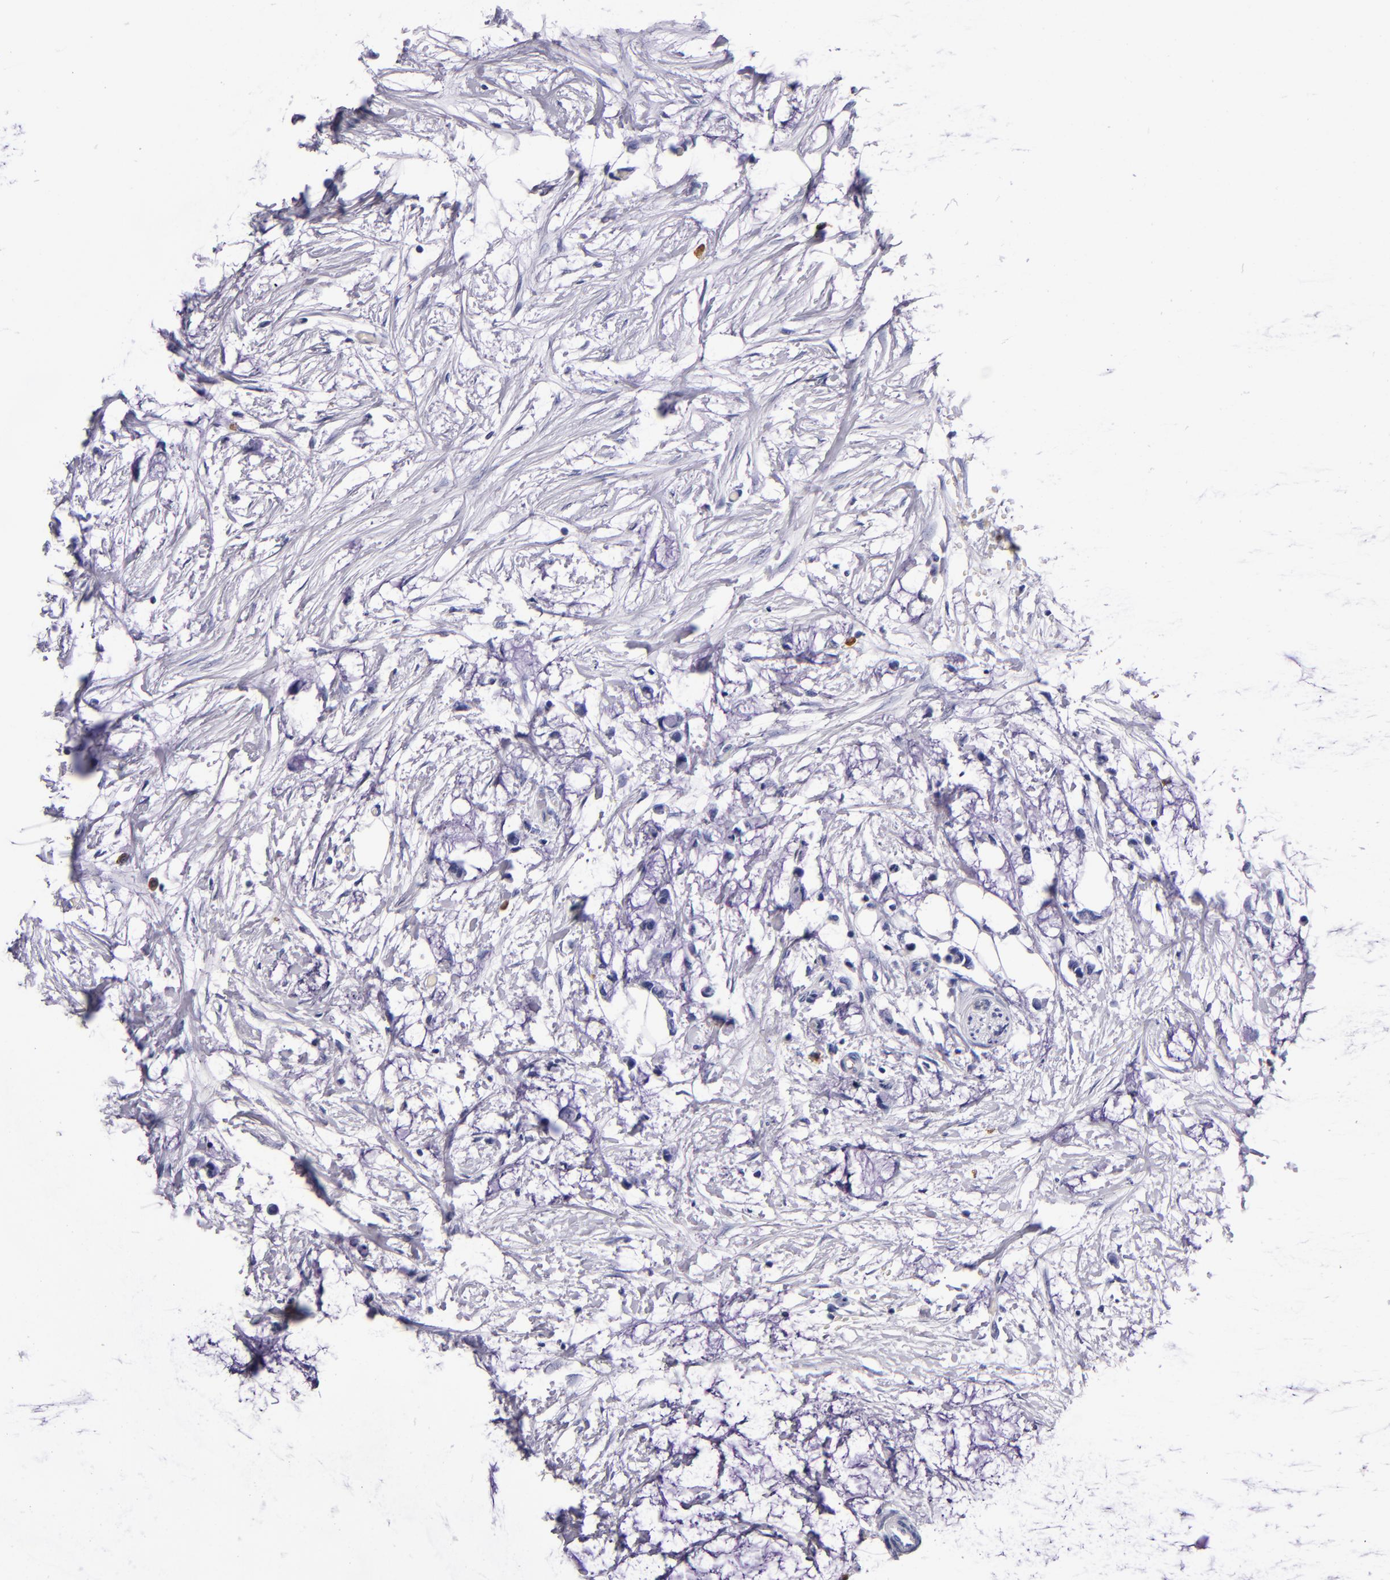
{"staining": {"intensity": "negative", "quantity": "none", "location": "none"}, "tissue": "colorectal cancer", "cell_type": "Tumor cells", "image_type": "cancer", "snomed": [{"axis": "morphology", "description": "Normal tissue, NOS"}, {"axis": "morphology", "description": "Adenocarcinoma, NOS"}, {"axis": "topography", "description": "Colon"}, {"axis": "topography", "description": "Peripheral nerve tissue"}], "caption": "IHC histopathology image of human colorectal cancer (adenocarcinoma) stained for a protein (brown), which reveals no expression in tumor cells. (DAB (3,3'-diaminobenzidine) IHC visualized using brightfield microscopy, high magnification).", "gene": "S100A8", "patient": {"sex": "male", "age": 14}}